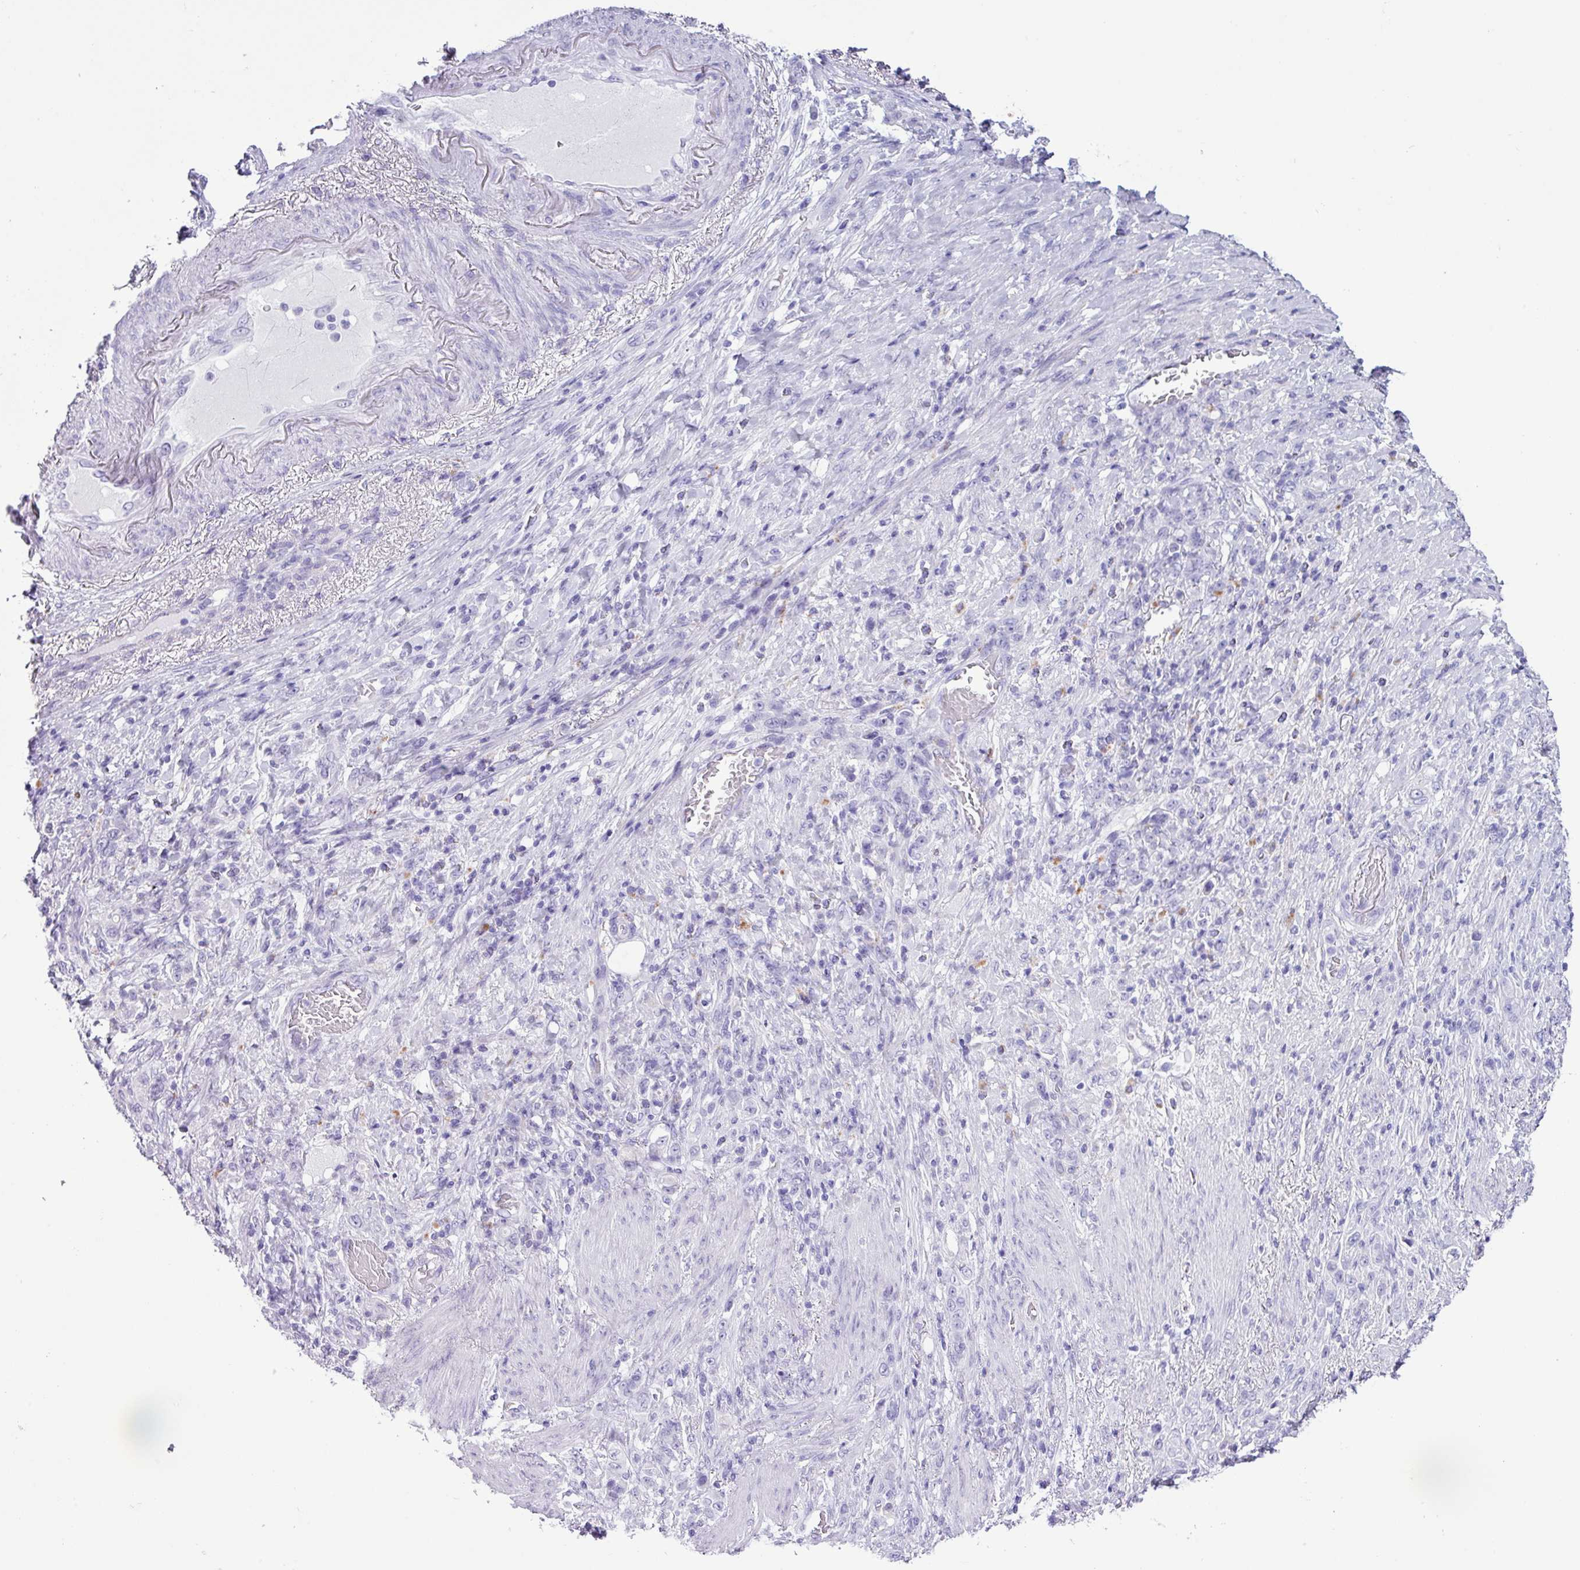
{"staining": {"intensity": "negative", "quantity": "none", "location": "none"}, "tissue": "stomach cancer", "cell_type": "Tumor cells", "image_type": "cancer", "snomed": [{"axis": "morphology", "description": "Adenocarcinoma, NOS"}, {"axis": "topography", "description": "Stomach"}], "caption": "Immunohistochemistry of stomach cancer (adenocarcinoma) reveals no positivity in tumor cells. The staining was performed using DAB to visualize the protein expression in brown, while the nuclei were stained in blue with hematoxylin (Magnification: 20x).", "gene": "AGO3", "patient": {"sex": "female", "age": 79}}